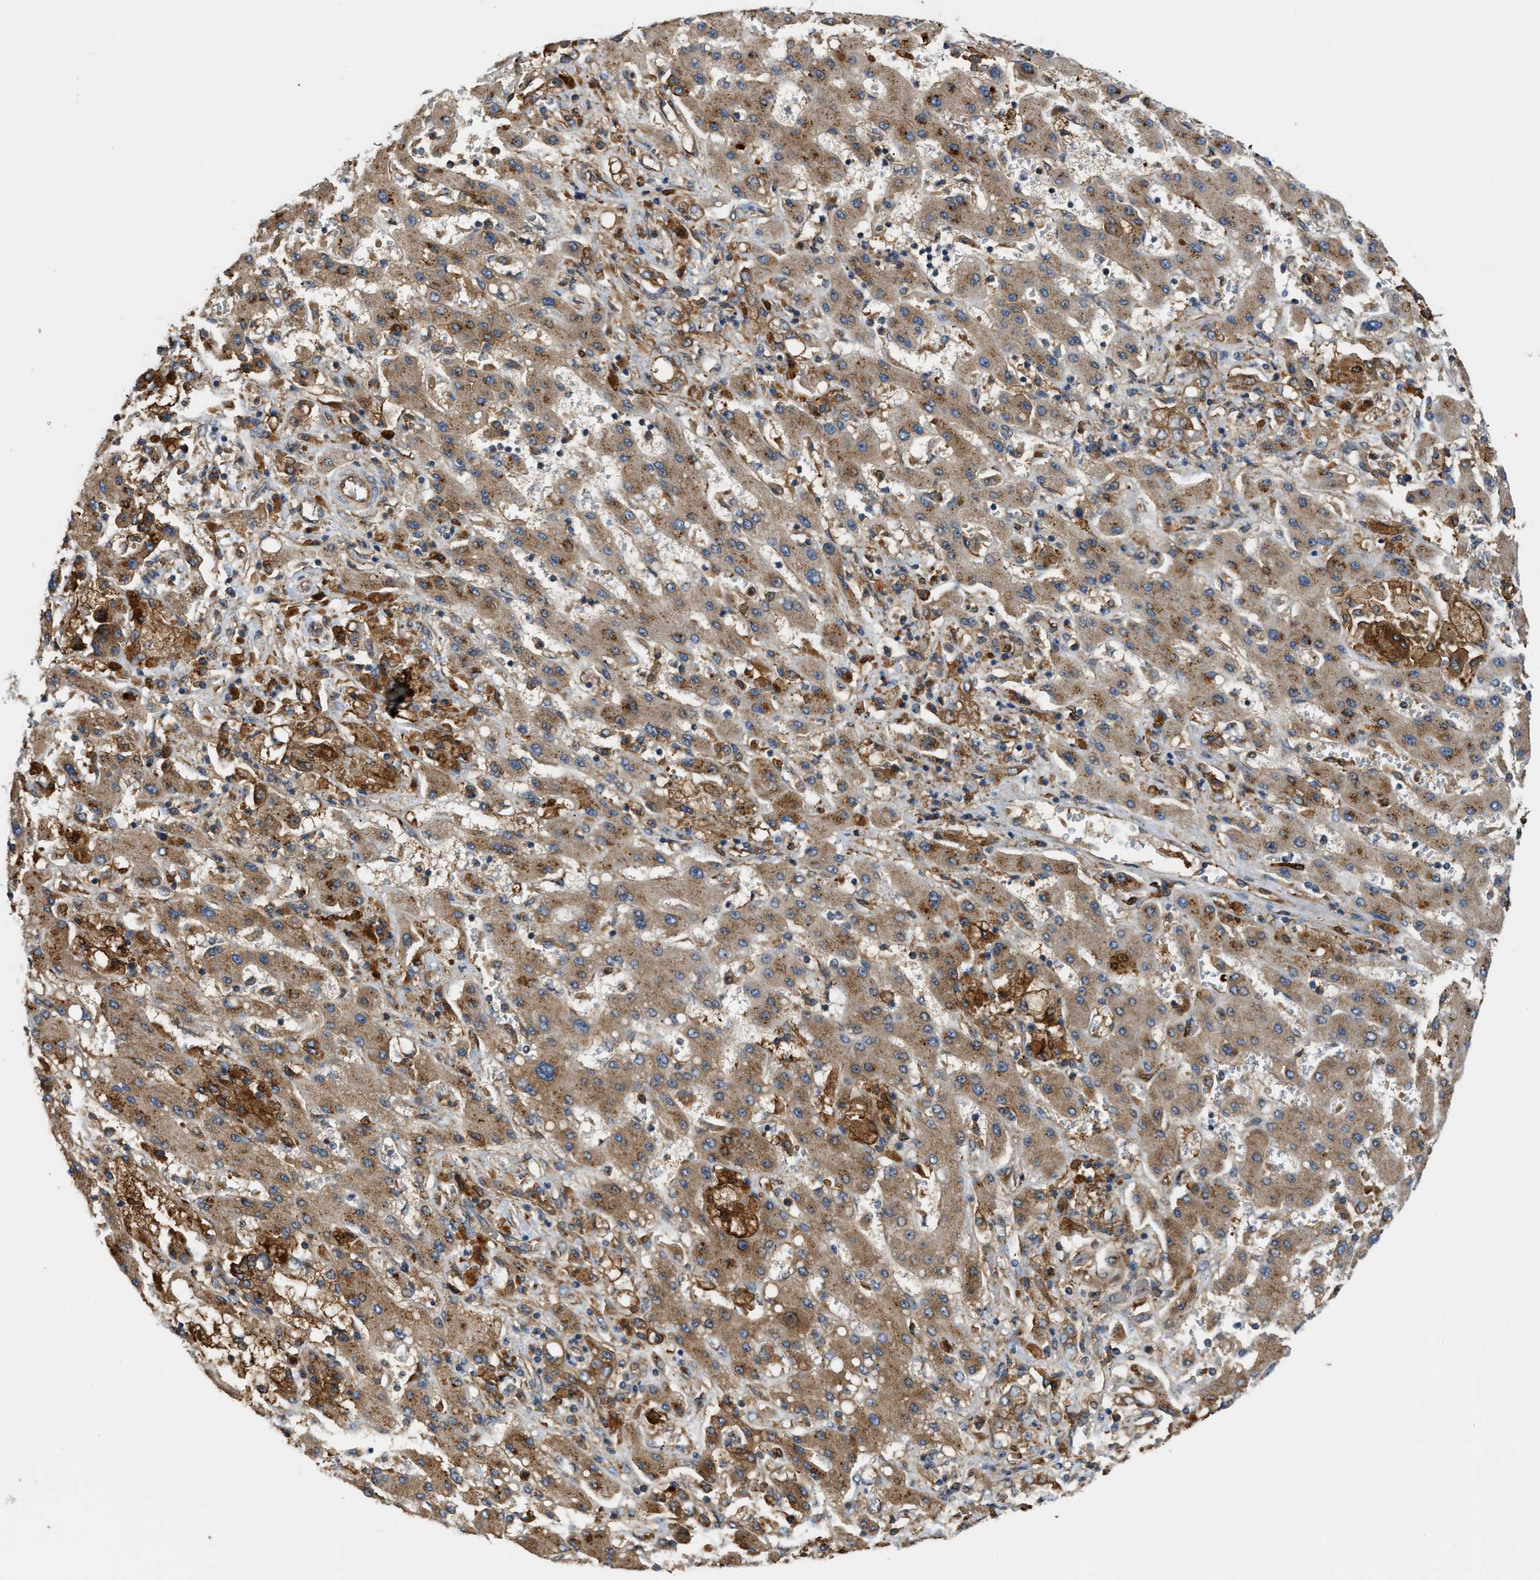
{"staining": {"intensity": "moderate", "quantity": ">75%", "location": "cytoplasmic/membranous"}, "tissue": "liver cancer", "cell_type": "Tumor cells", "image_type": "cancer", "snomed": [{"axis": "morphology", "description": "Cholangiocarcinoma"}, {"axis": "topography", "description": "Liver"}], "caption": "Immunohistochemical staining of liver cancer exhibits medium levels of moderate cytoplasmic/membranous protein staining in about >75% of tumor cells. The protein is shown in brown color, while the nuclei are stained blue.", "gene": "DDHD2", "patient": {"sex": "male", "age": 50}}